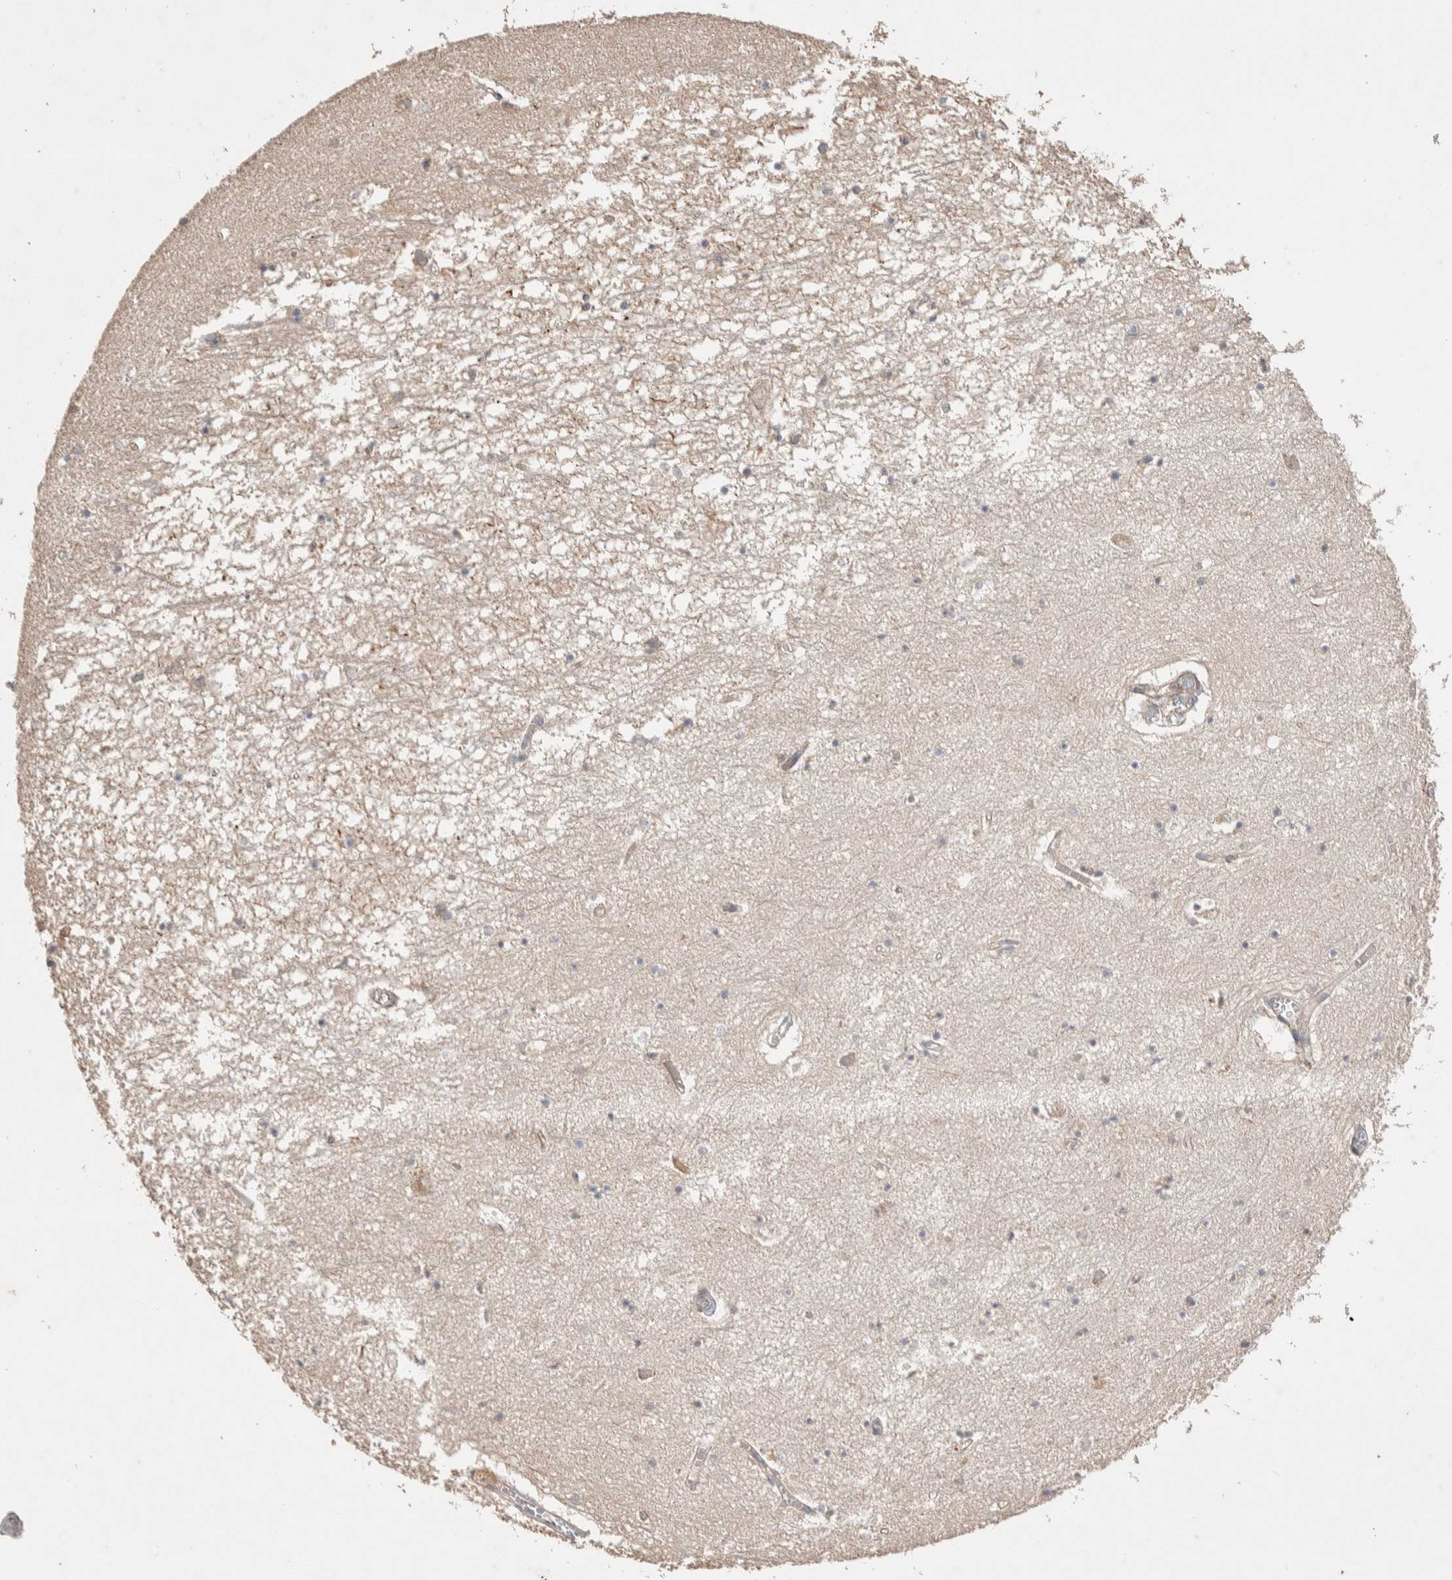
{"staining": {"intensity": "weak", "quantity": "<25%", "location": "cytoplasmic/membranous"}, "tissue": "hippocampus", "cell_type": "Glial cells", "image_type": "normal", "snomed": [{"axis": "morphology", "description": "Normal tissue, NOS"}, {"axis": "topography", "description": "Hippocampus"}], "caption": "Protein analysis of benign hippocampus exhibits no significant positivity in glial cells.", "gene": "DEPTOR", "patient": {"sex": "male", "age": 70}}